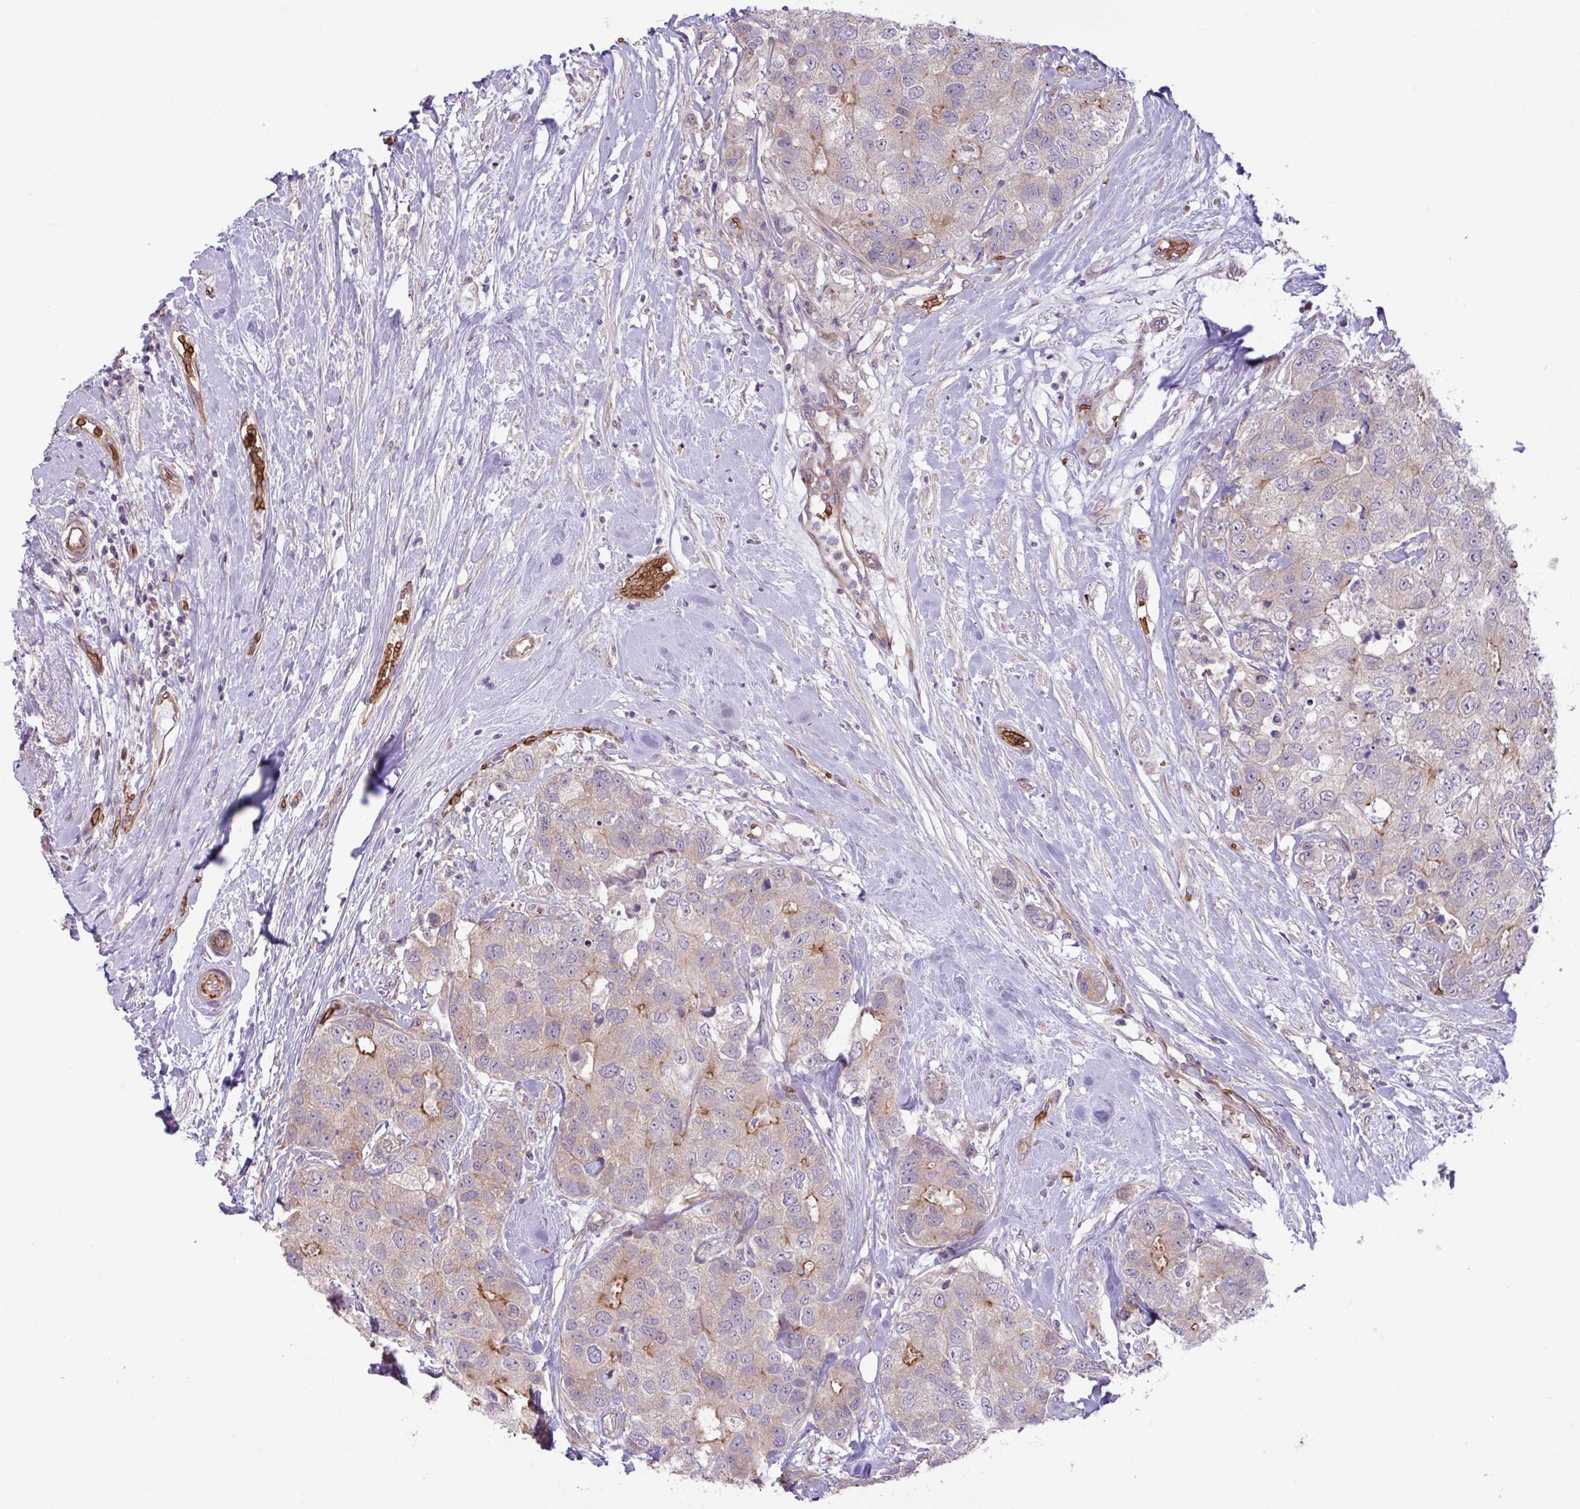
{"staining": {"intensity": "moderate", "quantity": "<25%", "location": "cytoplasmic/membranous"}, "tissue": "breast cancer", "cell_type": "Tumor cells", "image_type": "cancer", "snomed": [{"axis": "morphology", "description": "Duct carcinoma"}, {"axis": "topography", "description": "Breast"}], "caption": "Breast infiltrating ductal carcinoma was stained to show a protein in brown. There is low levels of moderate cytoplasmic/membranous positivity in approximately <25% of tumor cells.", "gene": "RAD21L1", "patient": {"sex": "female", "age": 62}}